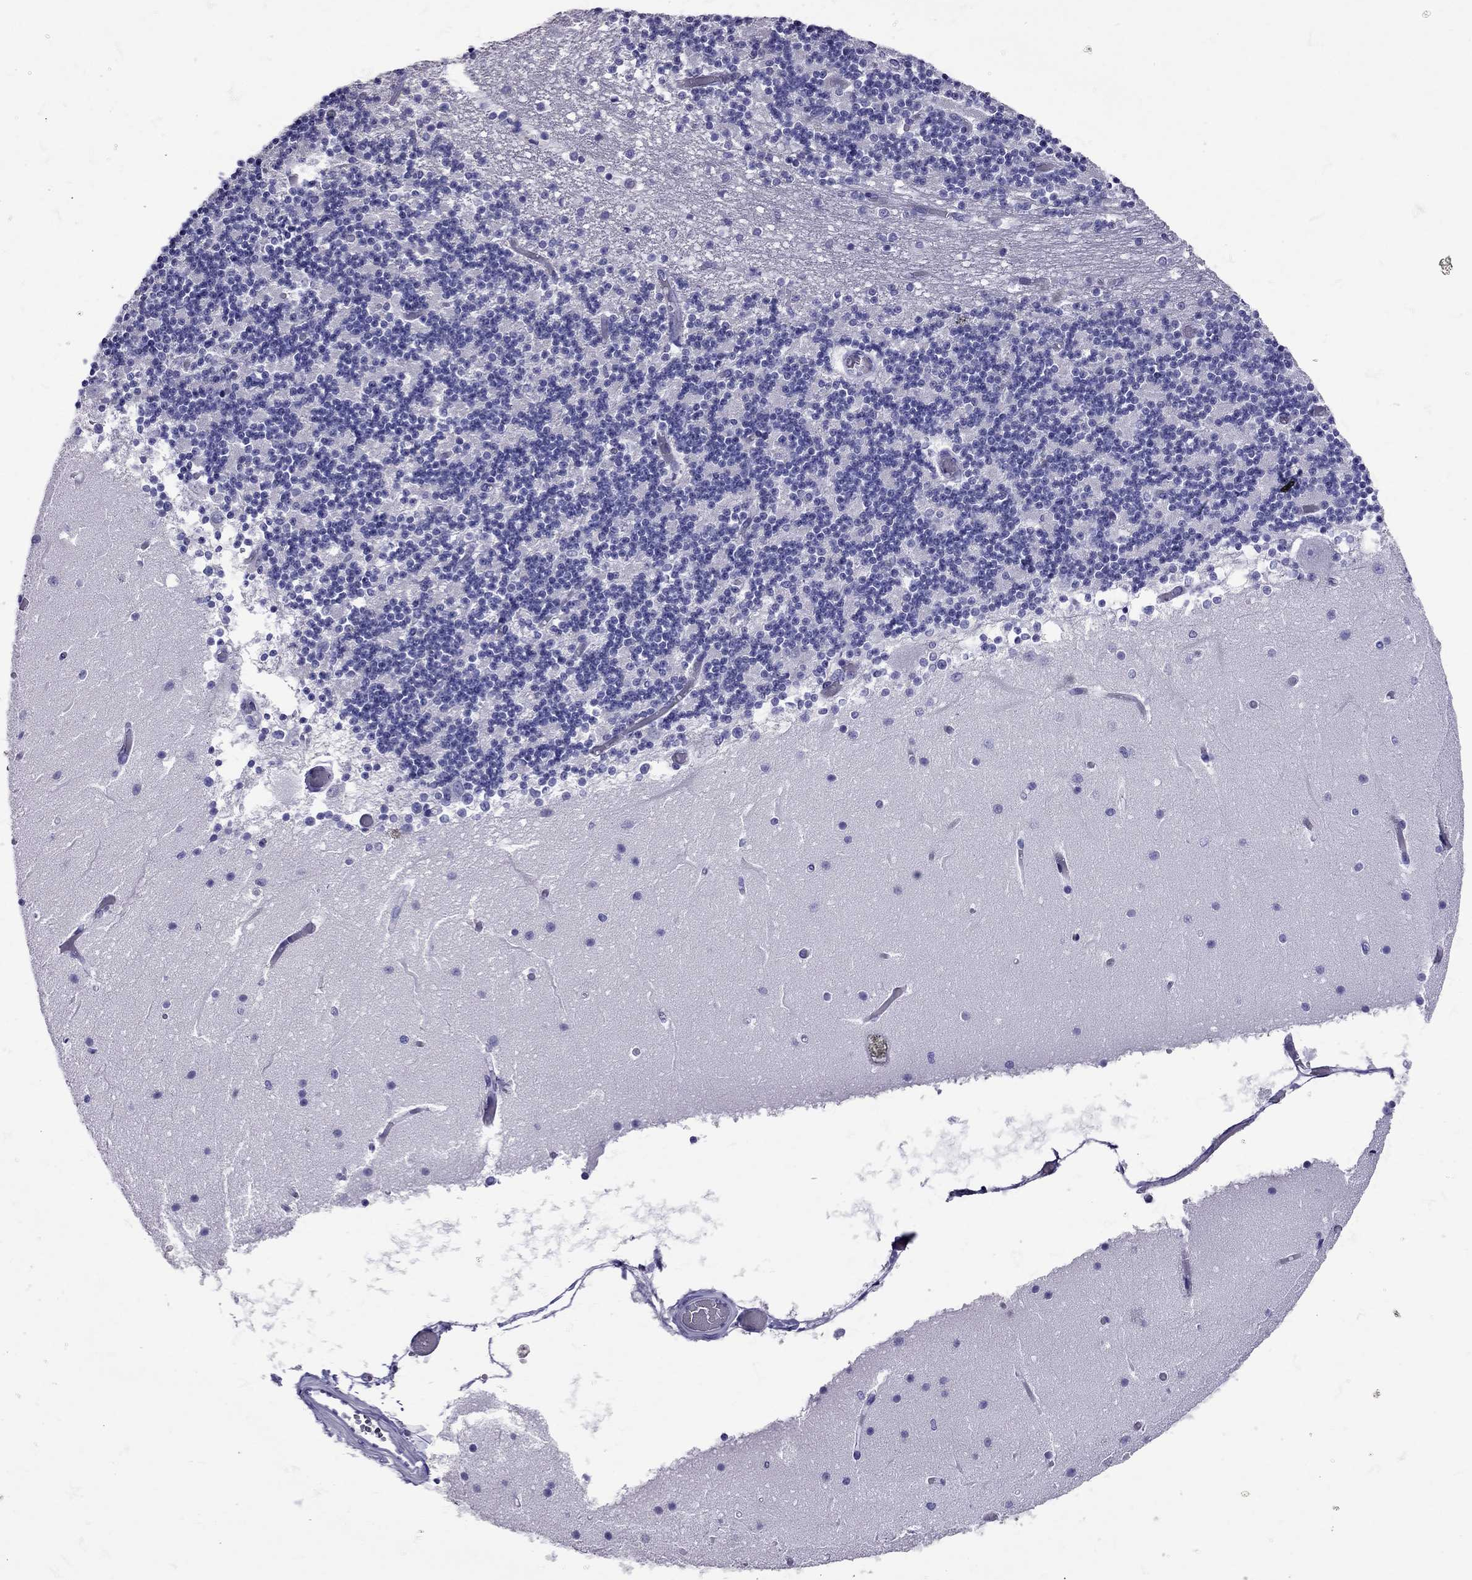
{"staining": {"intensity": "negative", "quantity": "none", "location": "none"}, "tissue": "cerebellum", "cell_type": "Cells in granular layer", "image_type": "normal", "snomed": [{"axis": "morphology", "description": "Normal tissue, NOS"}, {"axis": "topography", "description": "Cerebellum"}], "caption": "Cerebellum stained for a protein using IHC shows no positivity cells in granular layer.", "gene": "TBR1", "patient": {"sex": "female", "age": 28}}